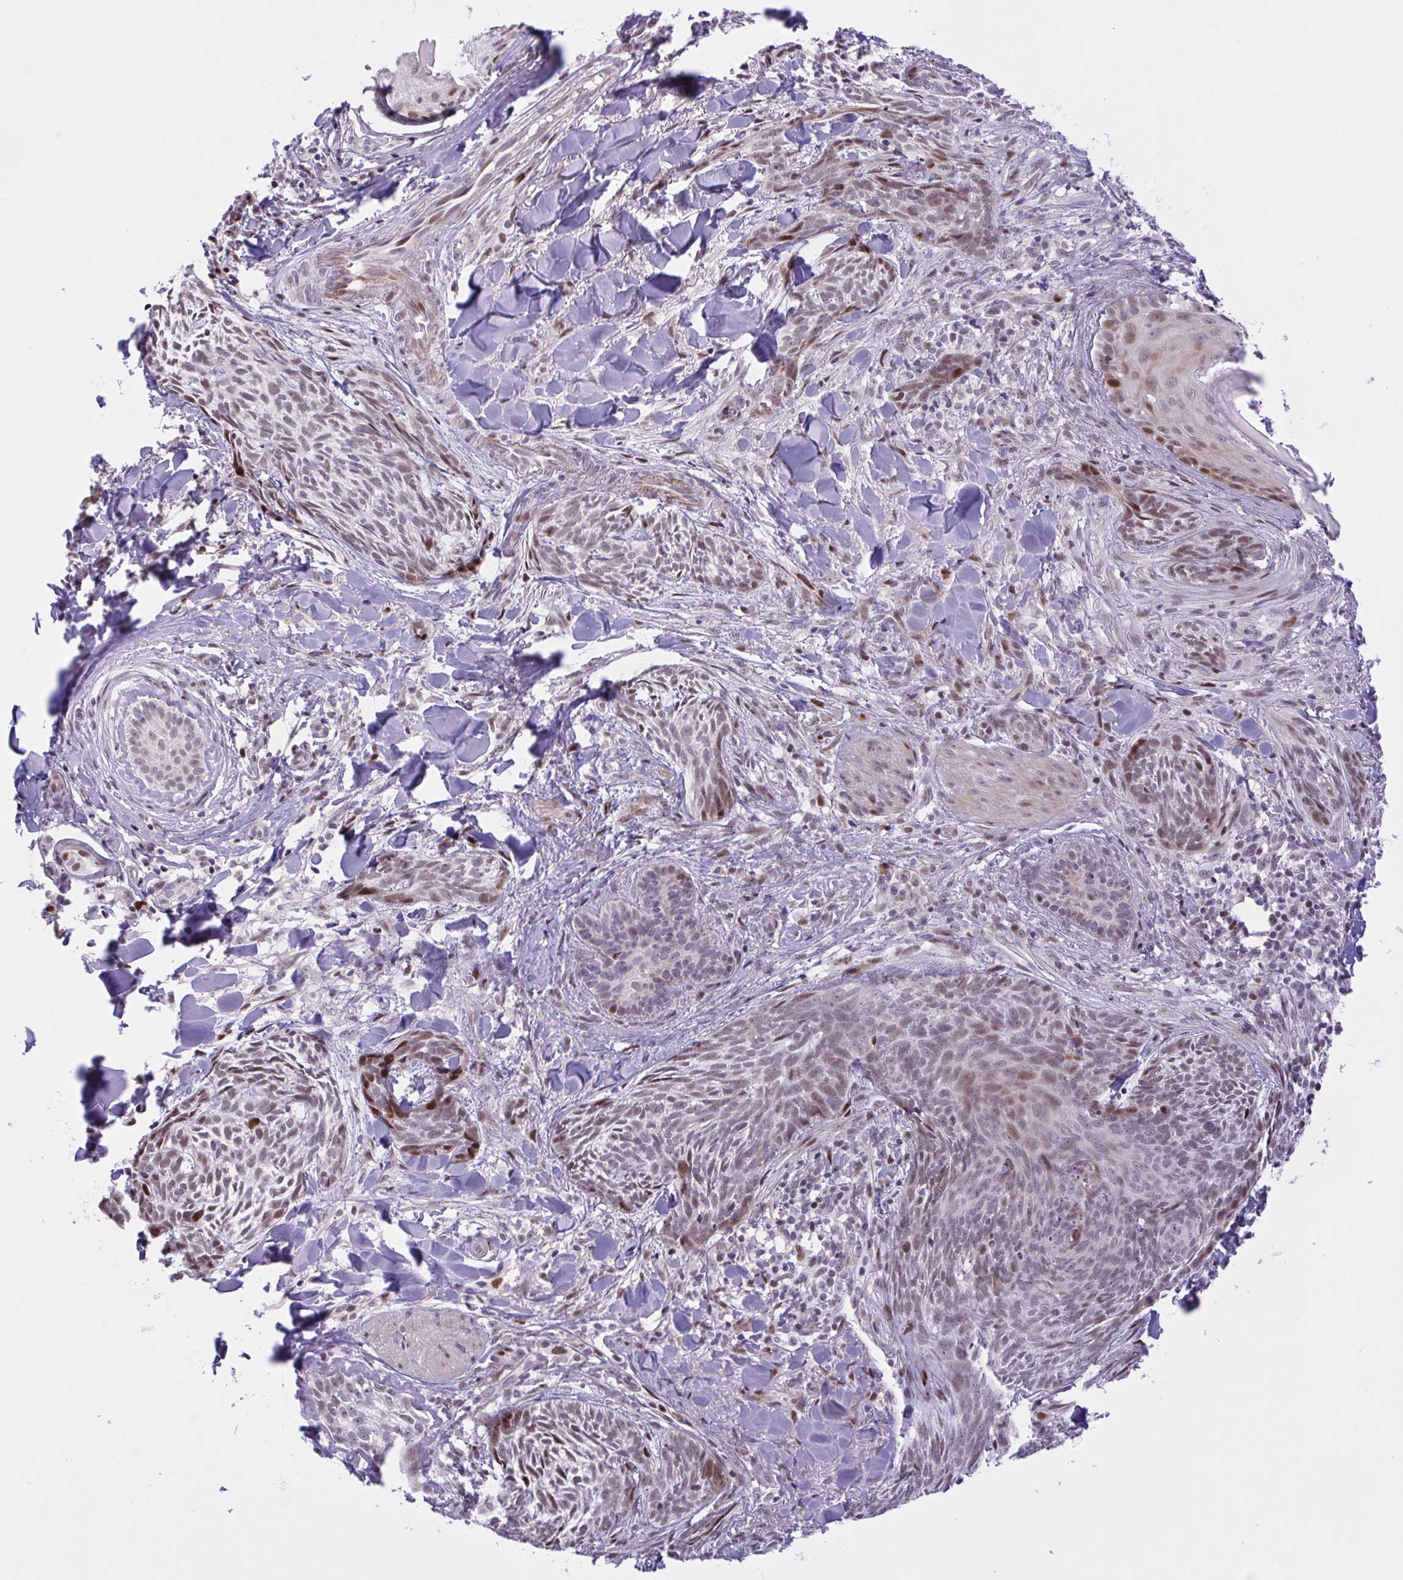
{"staining": {"intensity": "moderate", "quantity": "25%-75%", "location": "nuclear"}, "tissue": "skin cancer", "cell_type": "Tumor cells", "image_type": "cancer", "snomed": [{"axis": "morphology", "description": "Basal cell carcinoma"}, {"axis": "topography", "description": "Skin"}], "caption": "DAB (3,3'-diaminobenzidine) immunohistochemical staining of skin basal cell carcinoma demonstrates moderate nuclear protein staining in about 25%-75% of tumor cells. Using DAB (3,3'-diaminobenzidine) (brown) and hematoxylin (blue) stains, captured at high magnification using brightfield microscopy.", "gene": "RBL1", "patient": {"sex": "female", "age": 93}}